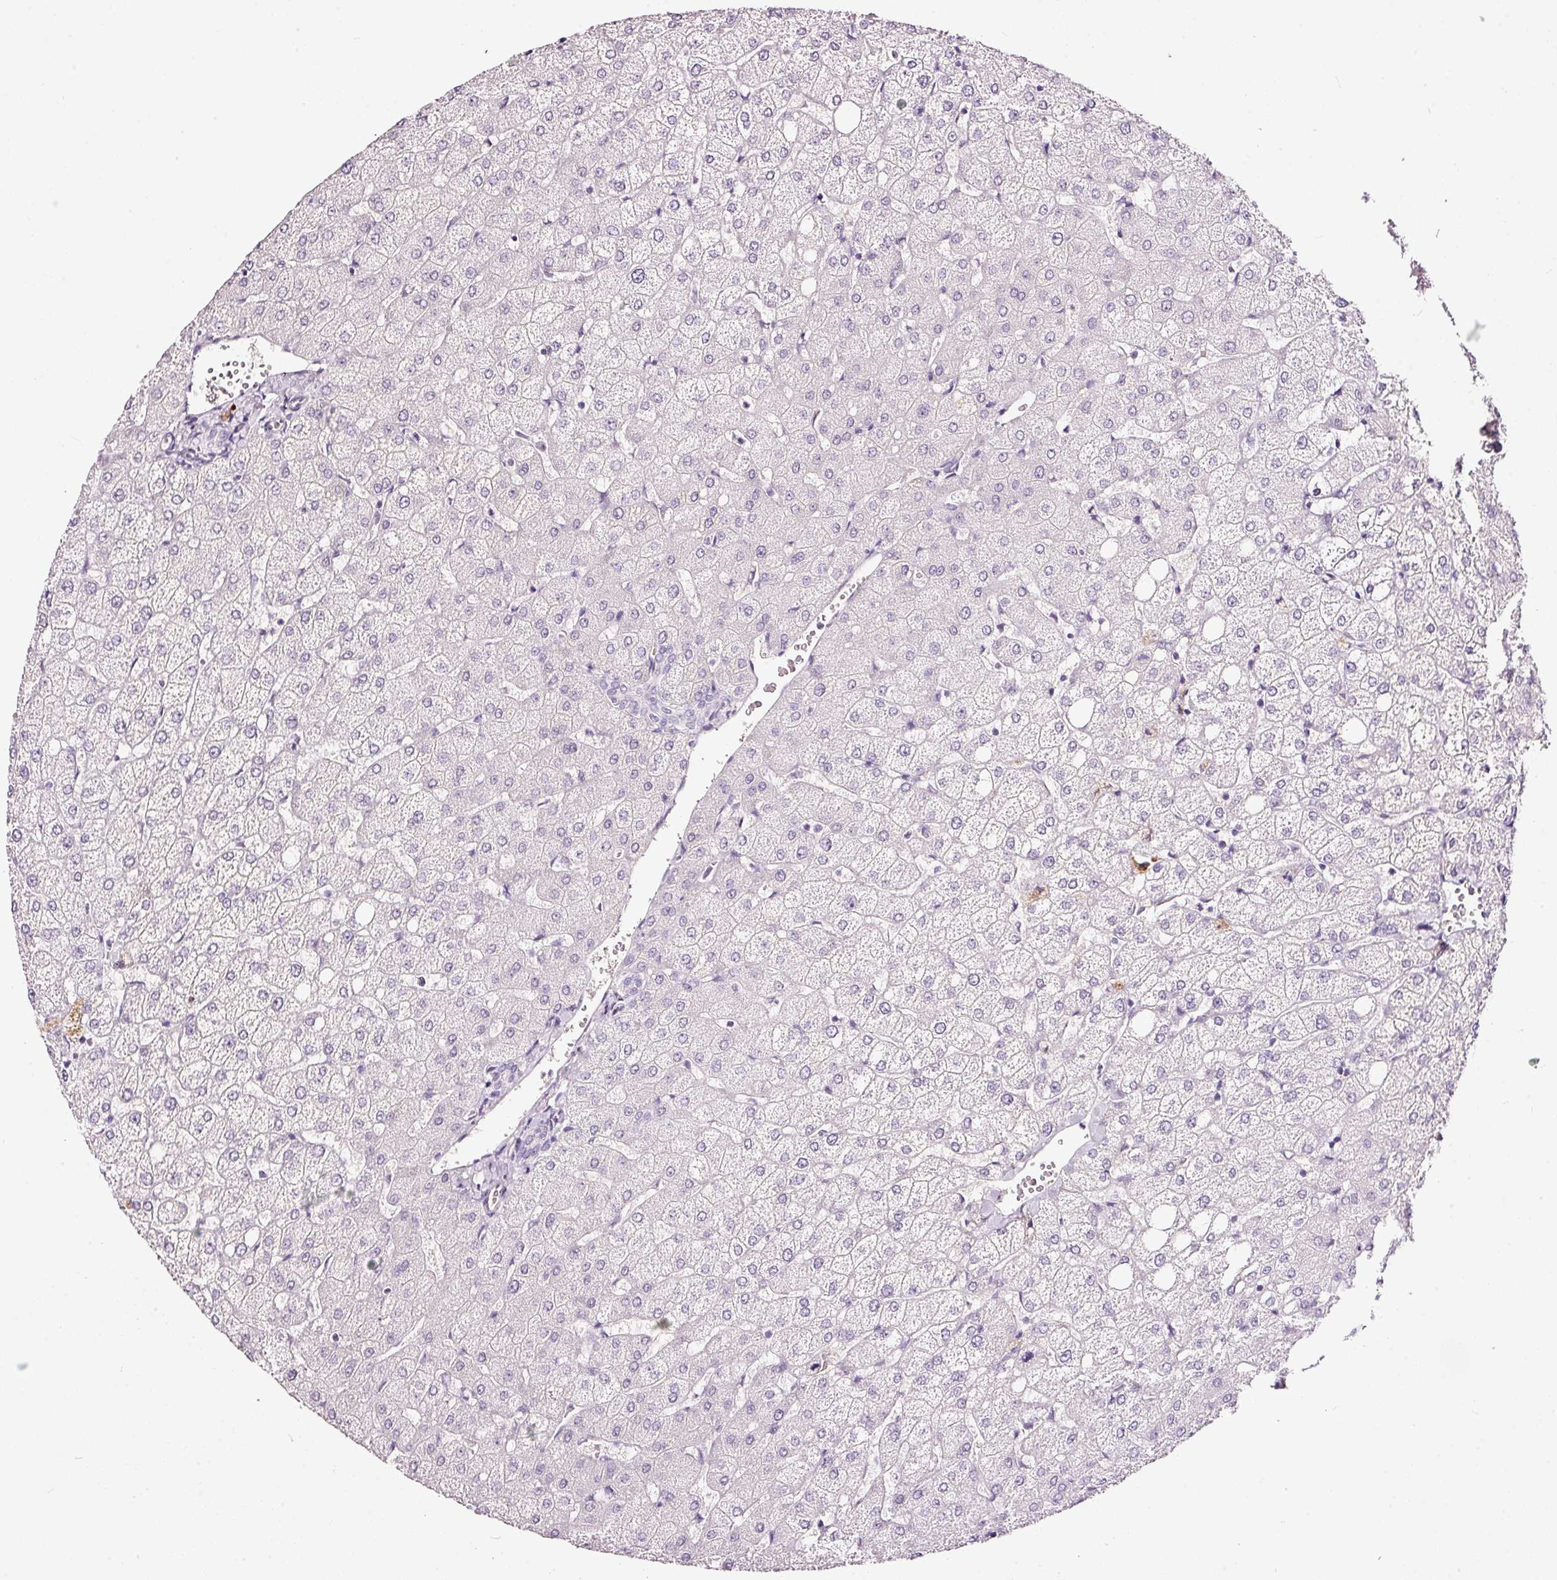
{"staining": {"intensity": "negative", "quantity": "none", "location": "none"}, "tissue": "liver", "cell_type": "Cholangiocytes", "image_type": "normal", "snomed": [{"axis": "morphology", "description": "Normal tissue, NOS"}, {"axis": "topography", "description": "Liver"}], "caption": "IHC photomicrograph of unremarkable liver: human liver stained with DAB exhibits no significant protein expression in cholangiocytes. (DAB (3,3'-diaminobenzidine) IHC visualized using brightfield microscopy, high magnification).", "gene": "LAMP3", "patient": {"sex": "female", "age": 54}}